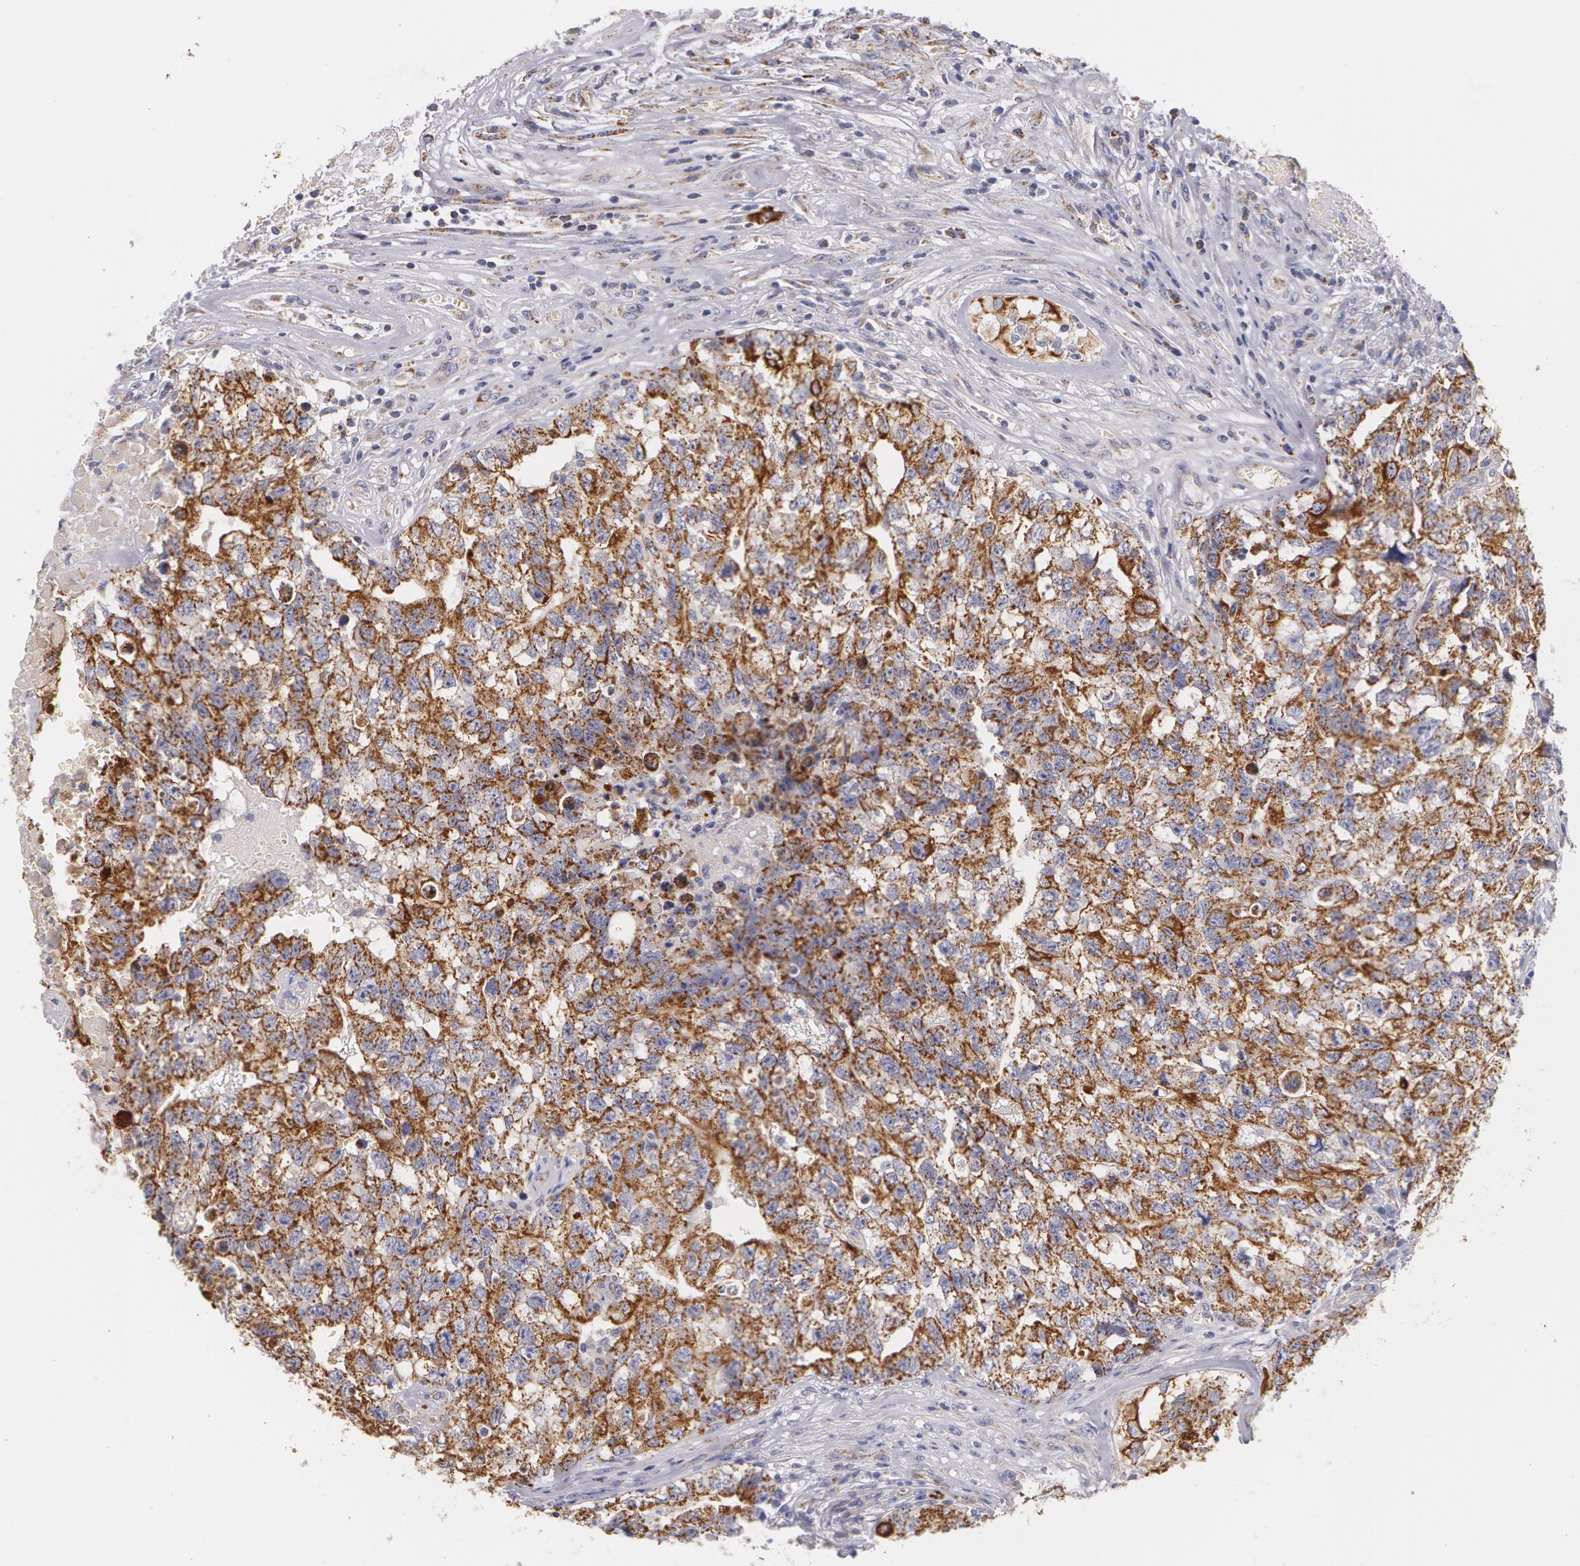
{"staining": {"intensity": "moderate", "quantity": ">75%", "location": "cytoplasmic/membranous"}, "tissue": "testis cancer", "cell_type": "Tumor cells", "image_type": "cancer", "snomed": [{"axis": "morphology", "description": "Carcinoma, Embryonal, NOS"}, {"axis": "topography", "description": "Testis"}], "caption": "This histopathology image reveals IHC staining of testis embryonal carcinoma, with medium moderate cytoplasmic/membranous expression in approximately >75% of tumor cells.", "gene": "KRT18", "patient": {"sex": "male", "age": 31}}